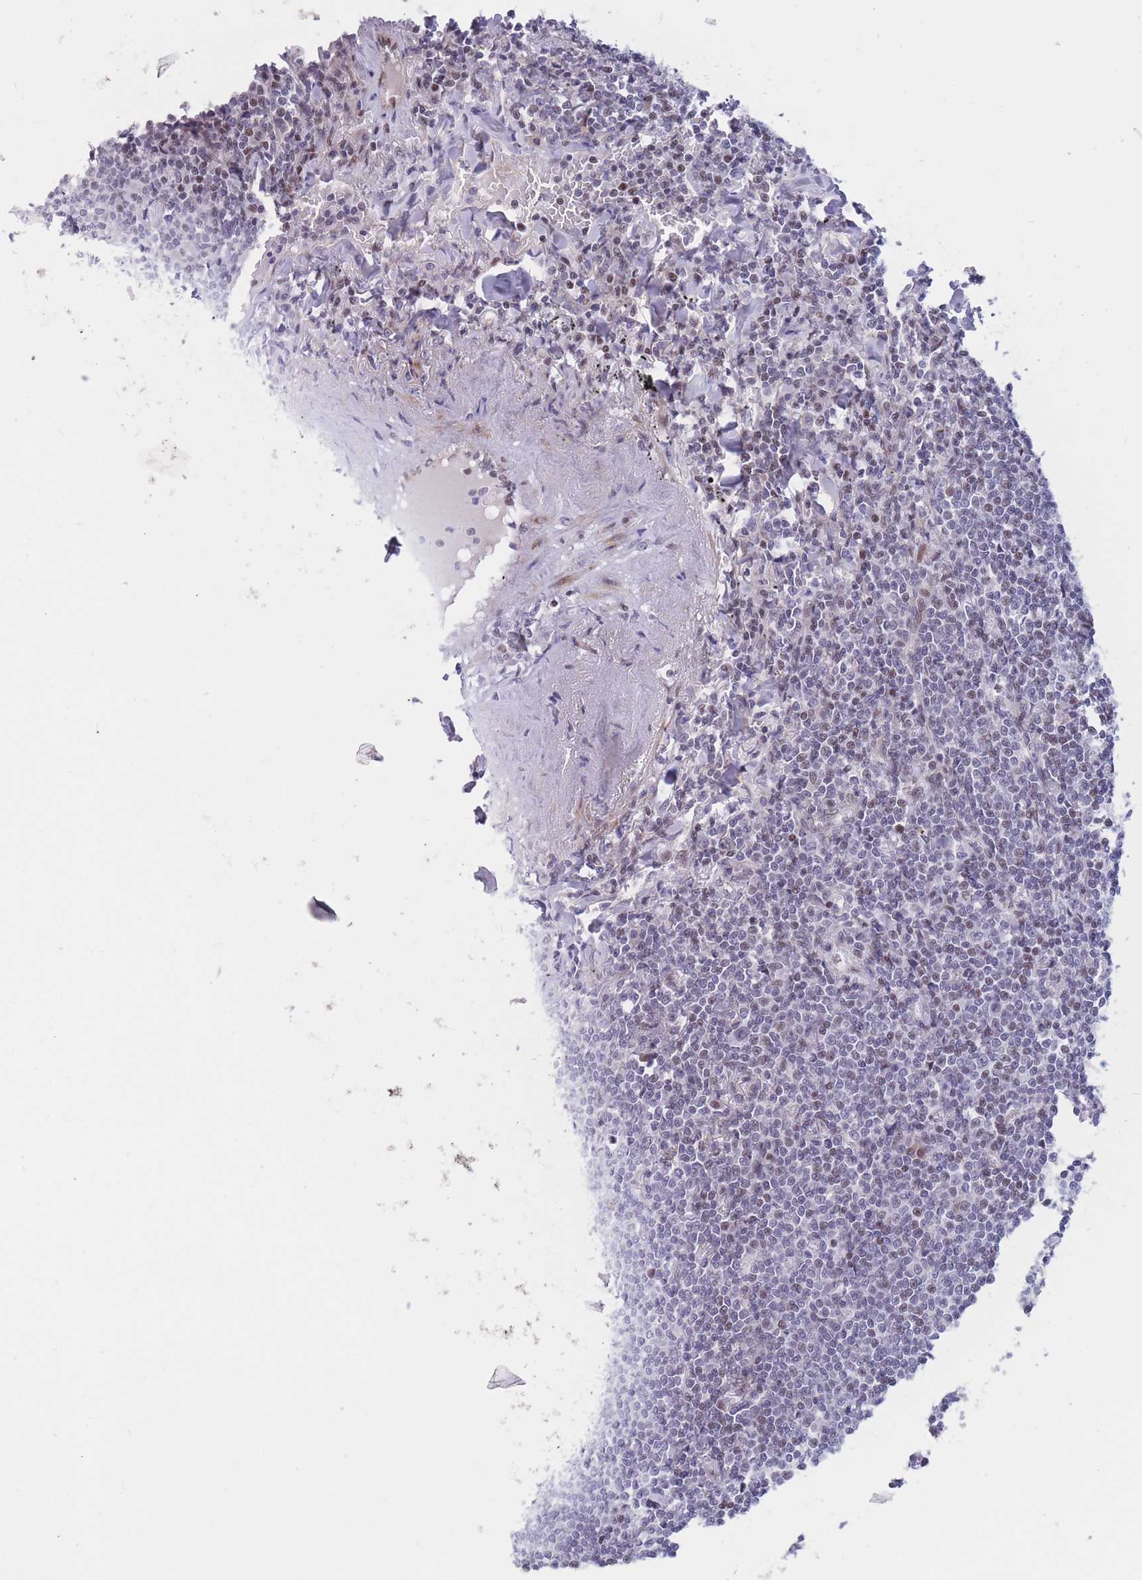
{"staining": {"intensity": "negative", "quantity": "none", "location": "none"}, "tissue": "lymphoma", "cell_type": "Tumor cells", "image_type": "cancer", "snomed": [{"axis": "morphology", "description": "Malignant lymphoma, non-Hodgkin's type, Low grade"}, {"axis": "topography", "description": "Lung"}], "caption": "This histopathology image is of lymphoma stained with immunohistochemistry (IHC) to label a protein in brown with the nuclei are counter-stained blue. There is no positivity in tumor cells. (Immunohistochemistry (ihc), brightfield microscopy, high magnification).", "gene": "BCL9L", "patient": {"sex": "female", "age": 71}}